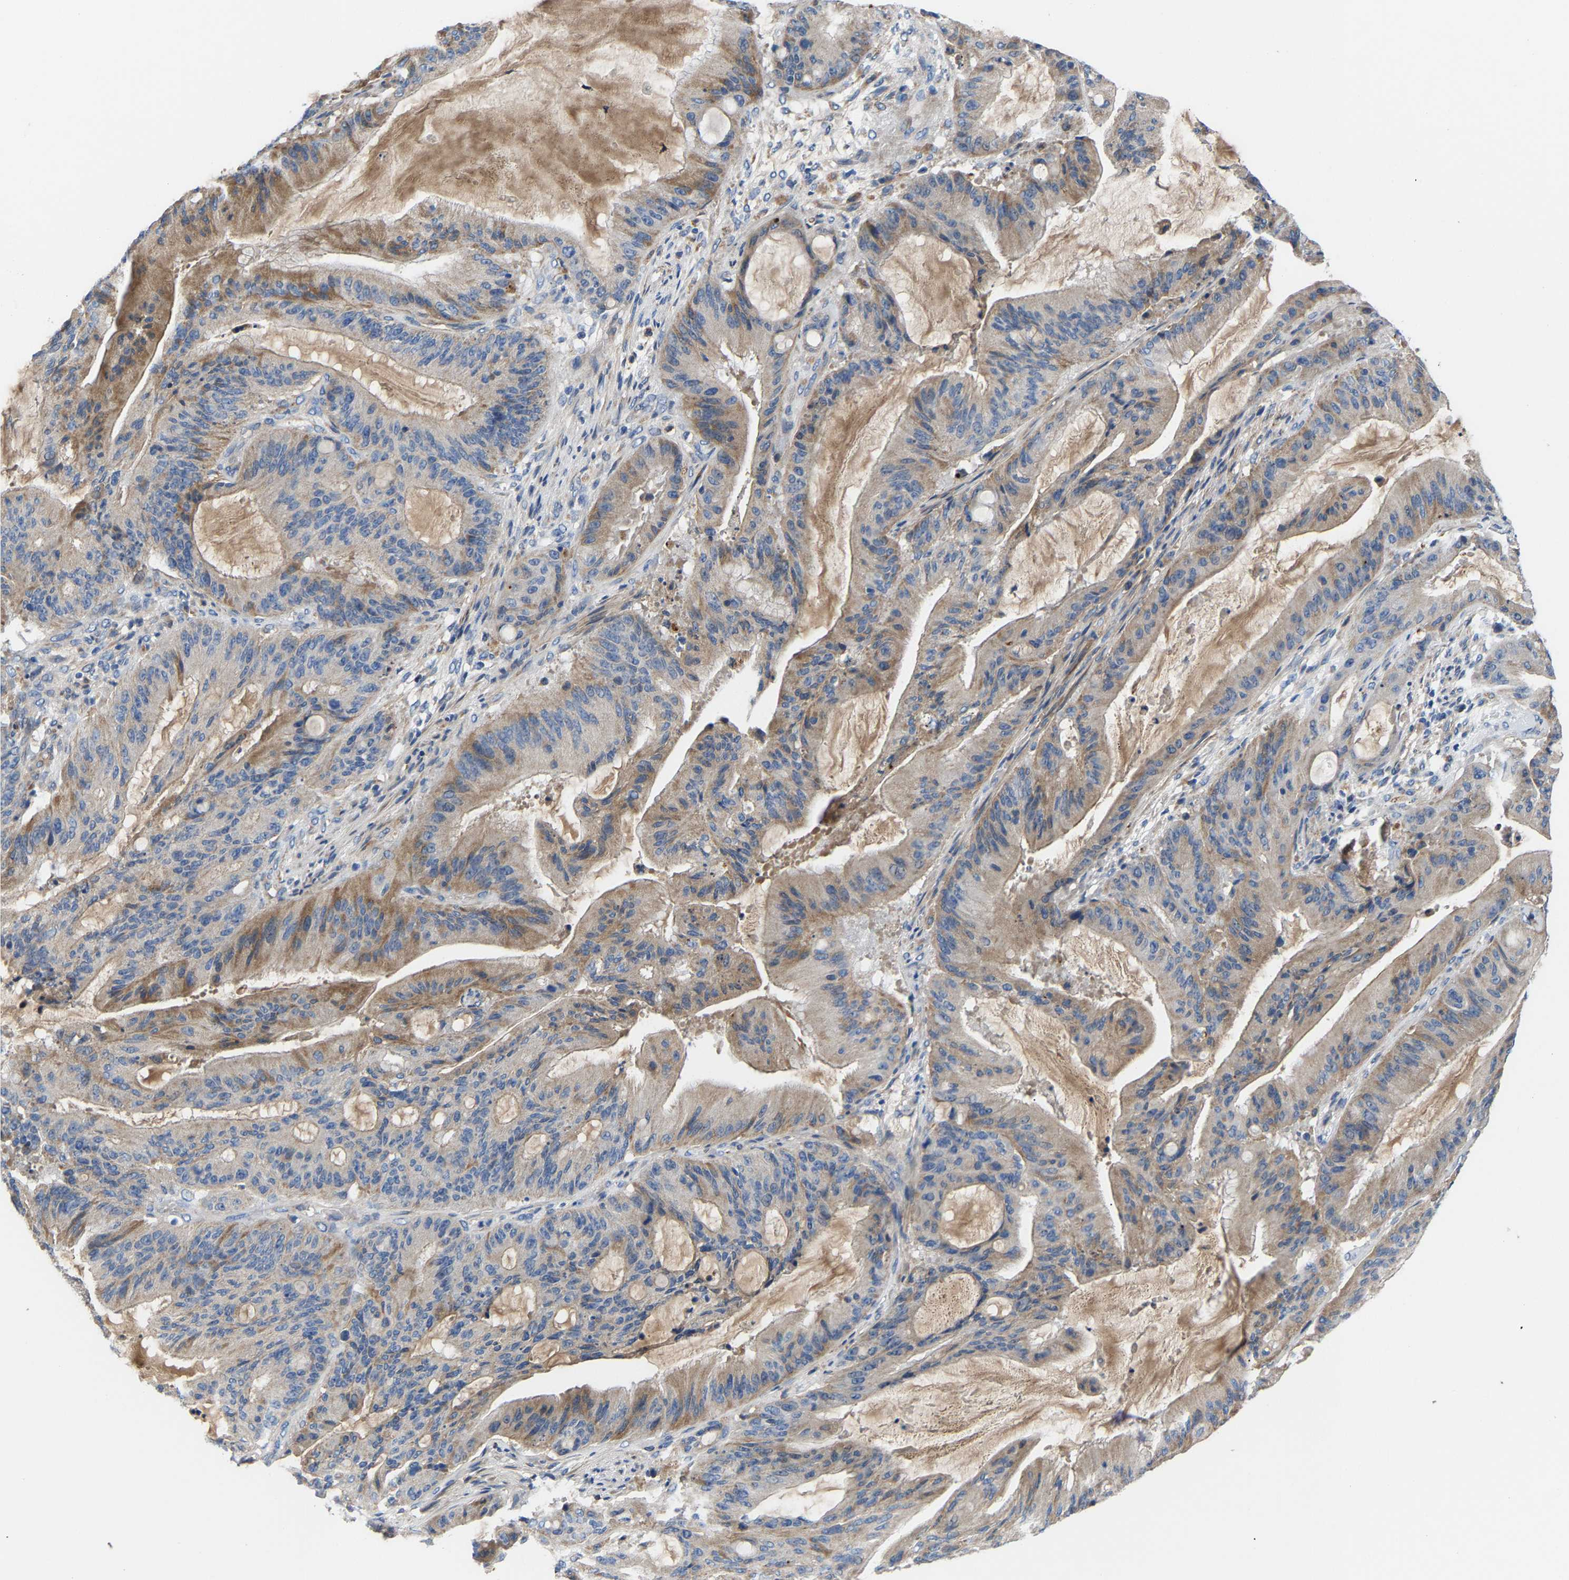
{"staining": {"intensity": "weak", "quantity": "25%-75%", "location": "cytoplasmic/membranous"}, "tissue": "liver cancer", "cell_type": "Tumor cells", "image_type": "cancer", "snomed": [{"axis": "morphology", "description": "Normal tissue, NOS"}, {"axis": "morphology", "description": "Cholangiocarcinoma"}, {"axis": "topography", "description": "Liver"}, {"axis": "topography", "description": "Peripheral nerve tissue"}], "caption": "Liver cholangiocarcinoma tissue displays weak cytoplasmic/membranous expression in about 25%-75% of tumor cells, visualized by immunohistochemistry. The staining was performed using DAB to visualize the protein expression in brown, while the nuclei were stained in blue with hematoxylin (Magnification: 20x).", "gene": "CCDC171", "patient": {"sex": "female", "age": 73}}